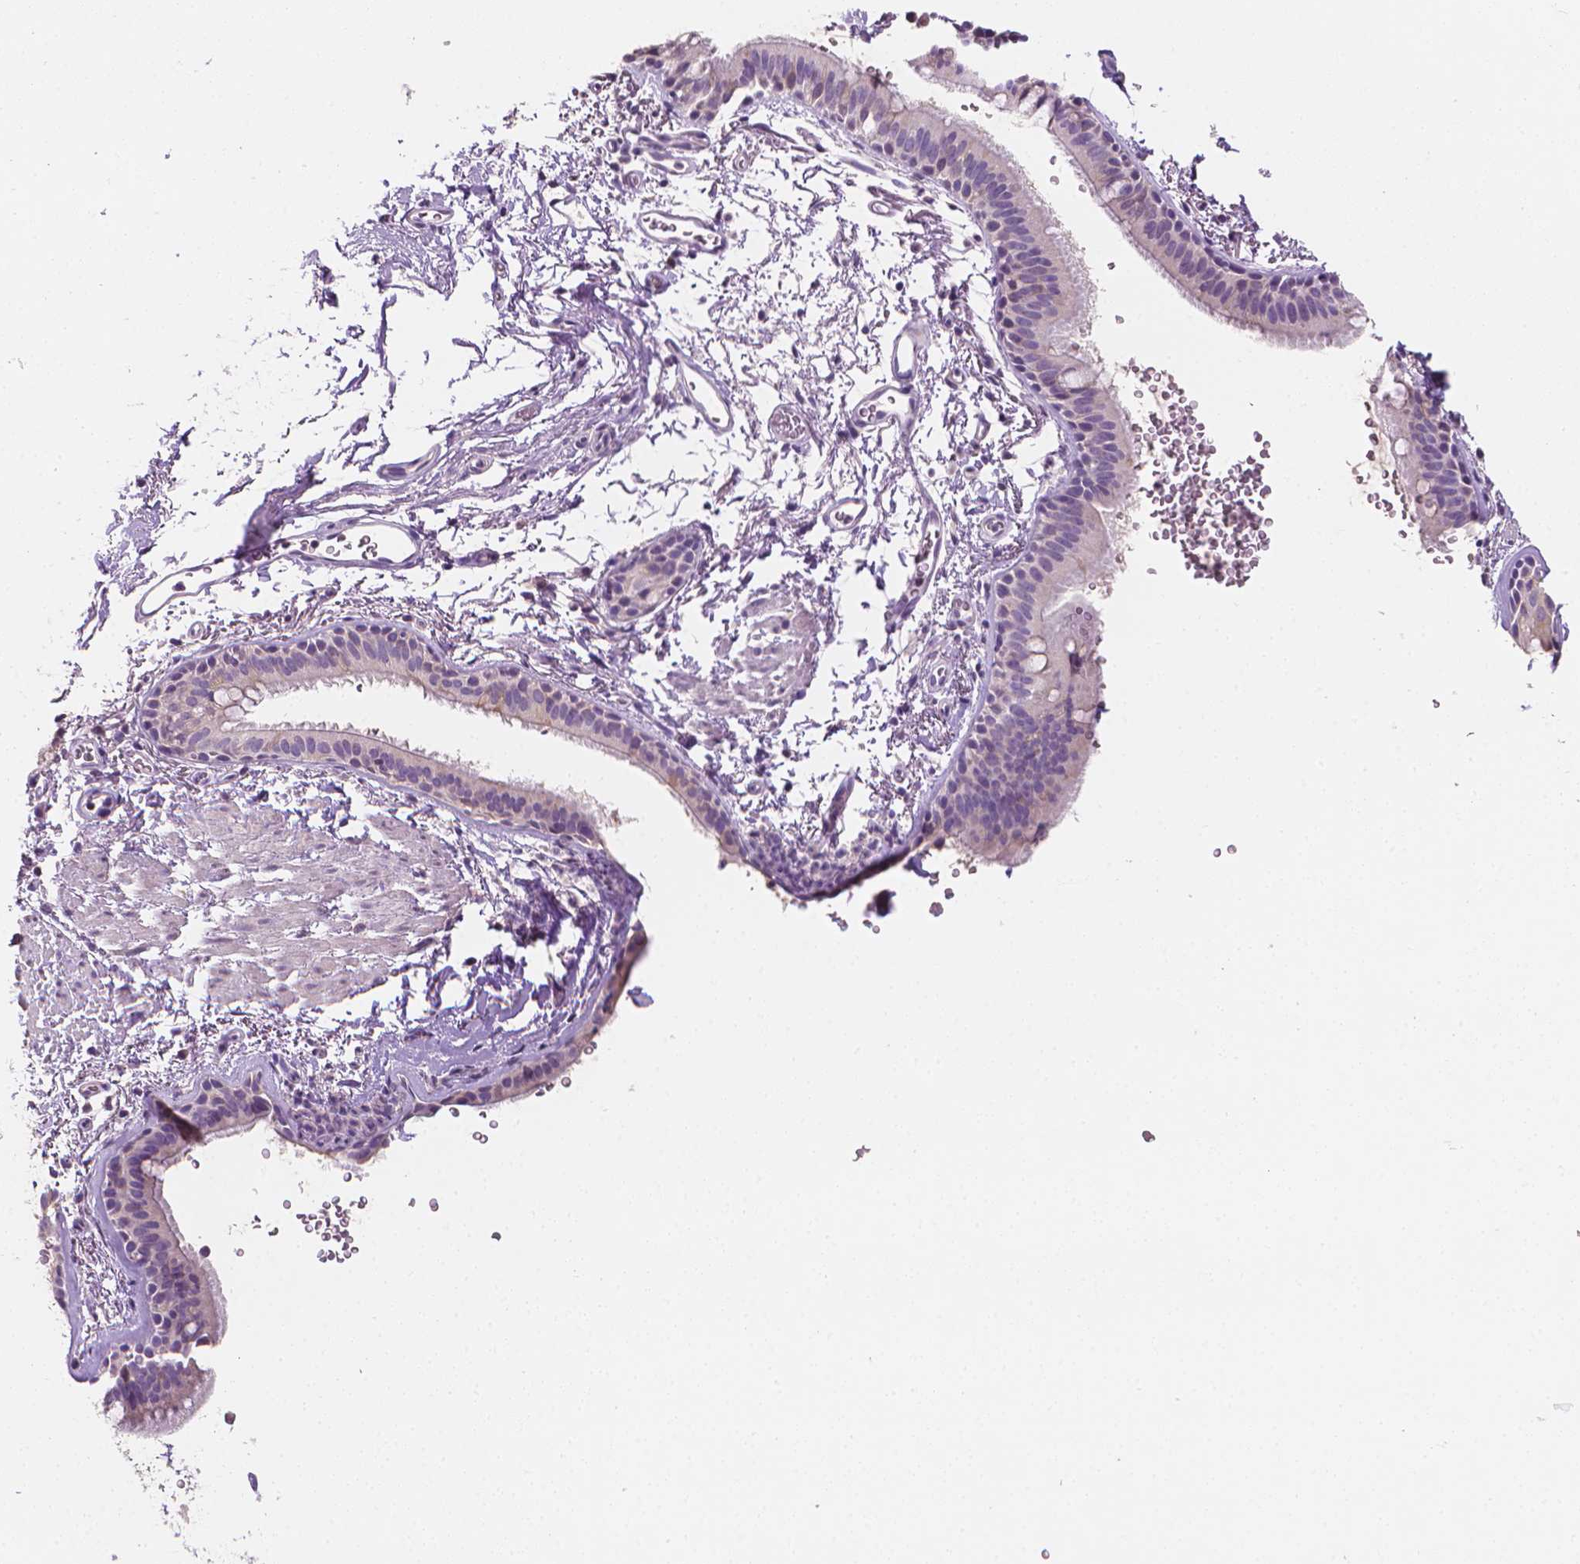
{"staining": {"intensity": "negative", "quantity": "none", "location": "none"}, "tissue": "bronchus", "cell_type": "Respiratory epithelial cells", "image_type": "normal", "snomed": [{"axis": "morphology", "description": "Normal tissue, NOS"}, {"axis": "topography", "description": "Lymph node"}, {"axis": "topography", "description": "Bronchus"}], "caption": "Immunohistochemistry (IHC) of unremarkable human bronchus demonstrates no staining in respiratory epithelial cells. (DAB (3,3'-diaminobenzidine) immunohistochemistry (IHC), high magnification).", "gene": "FASN", "patient": {"sex": "female", "age": 70}}